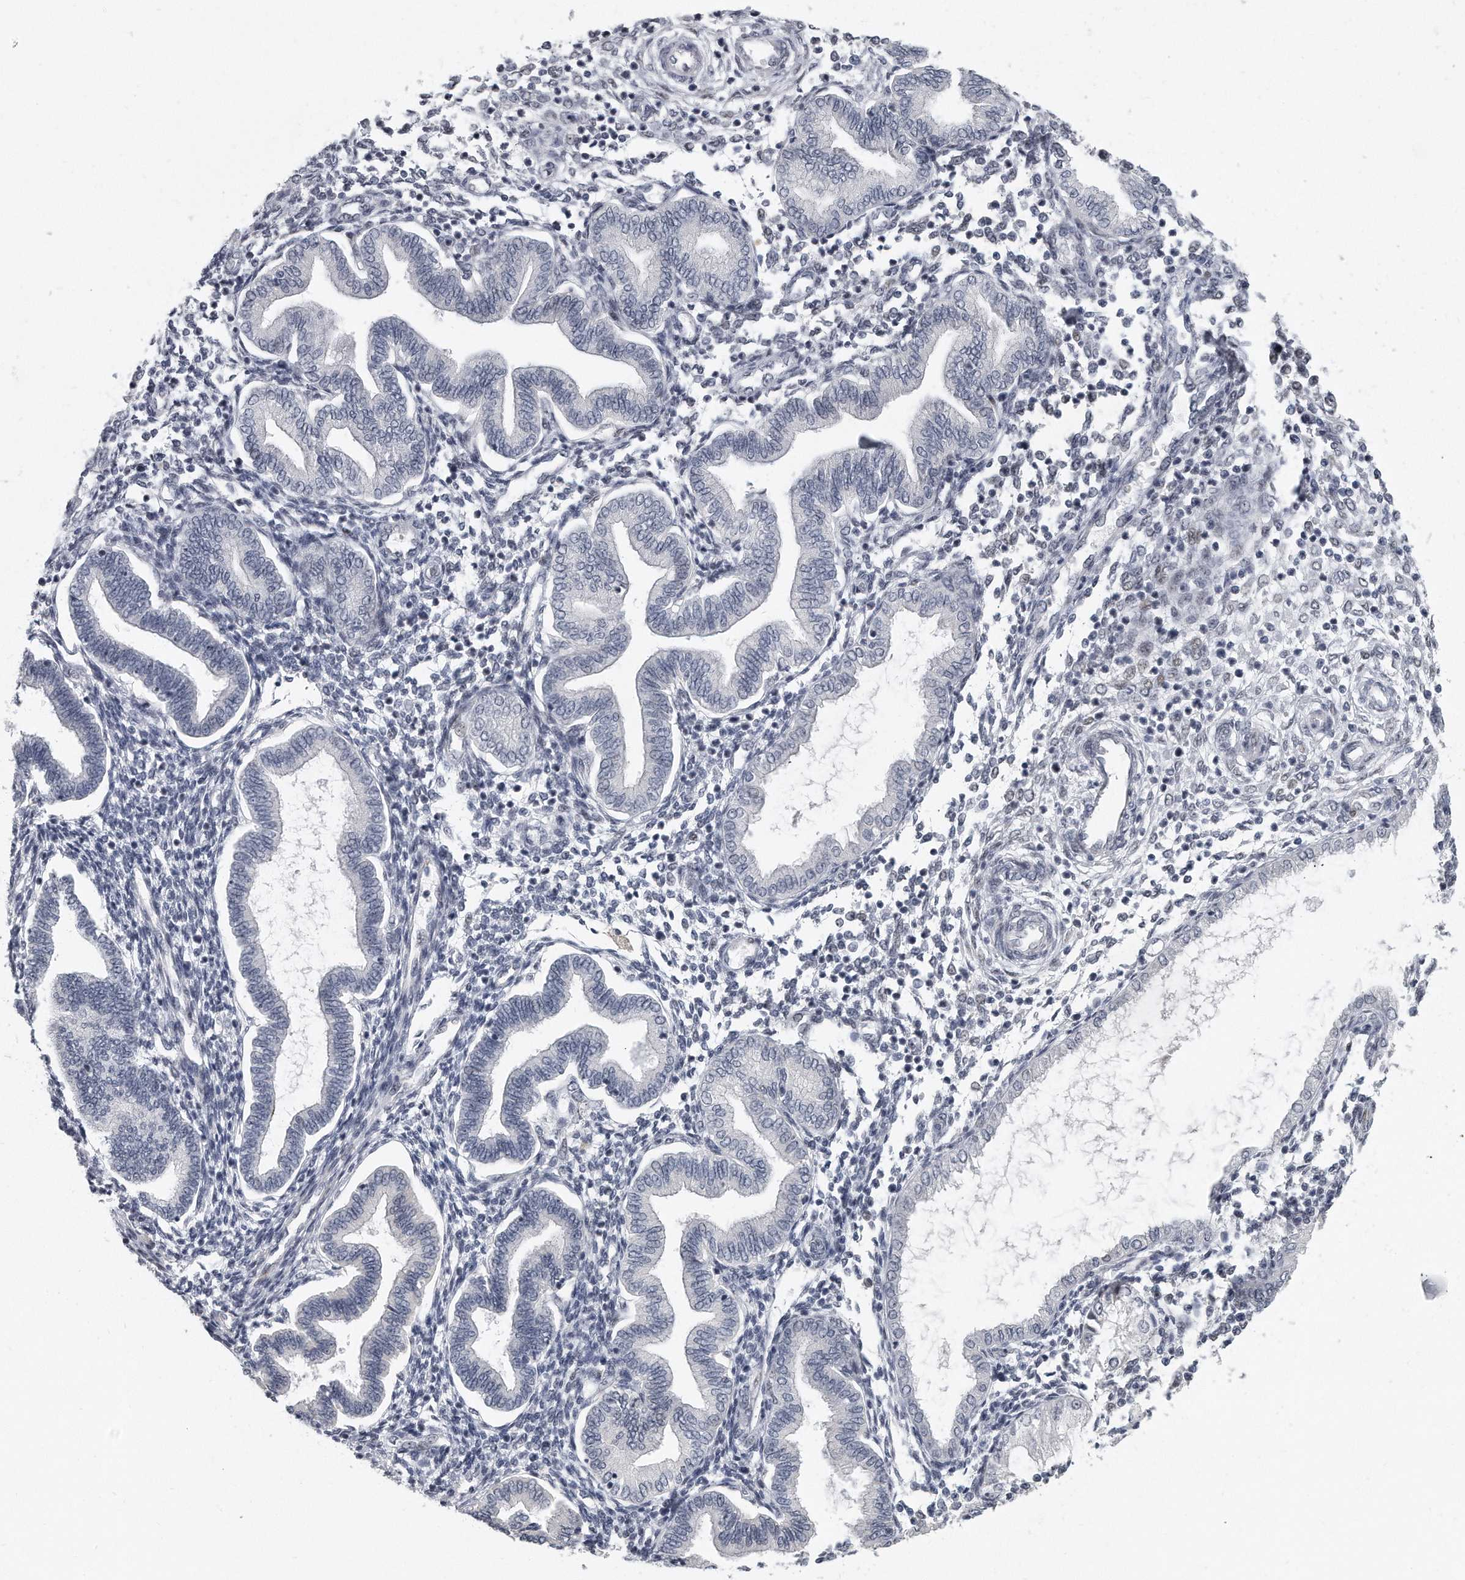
{"staining": {"intensity": "negative", "quantity": "none", "location": "none"}, "tissue": "endometrium", "cell_type": "Cells in endometrial stroma", "image_type": "normal", "snomed": [{"axis": "morphology", "description": "Normal tissue, NOS"}, {"axis": "topography", "description": "Endometrium"}], "caption": "An immunohistochemistry photomicrograph of normal endometrium is shown. There is no staining in cells in endometrial stroma of endometrium.", "gene": "TFCP2L1", "patient": {"sex": "female", "age": 53}}